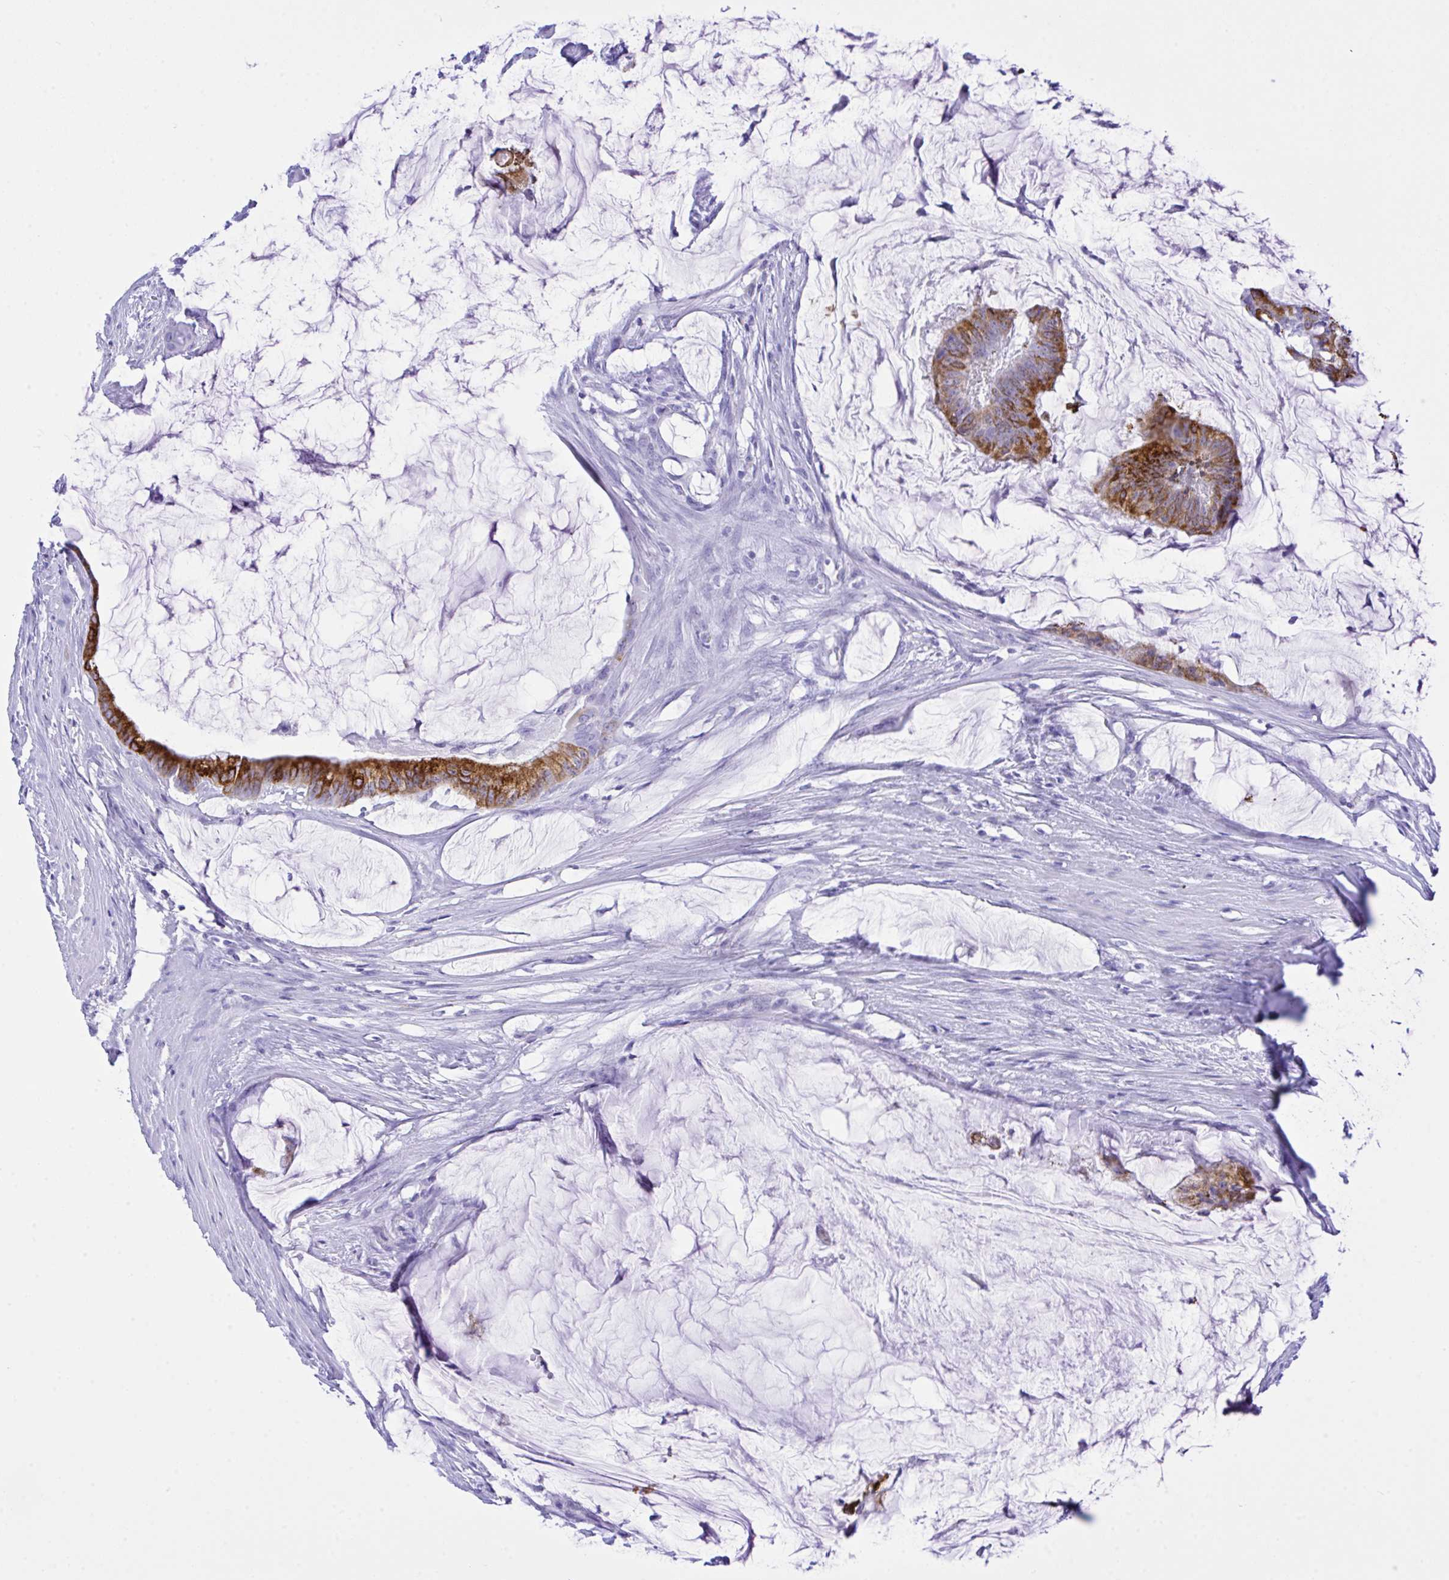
{"staining": {"intensity": "strong", "quantity": ">75%", "location": "cytoplasmic/membranous"}, "tissue": "colorectal cancer", "cell_type": "Tumor cells", "image_type": "cancer", "snomed": [{"axis": "morphology", "description": "Adenocarcinoma, NOS"}, {"axis": "topography", "description": "Colon"}], "caption": "Immunohistochemistry (IHC) image of human colorectal cancer (adenocarcinoma) stained for a protein (brown), which demonstrates high levels of strong cytoplasmic/membranous expression in about >75% of tumor cells.", "gene": "SELENOV", "patient": {"sex": "male", "age": 62}}